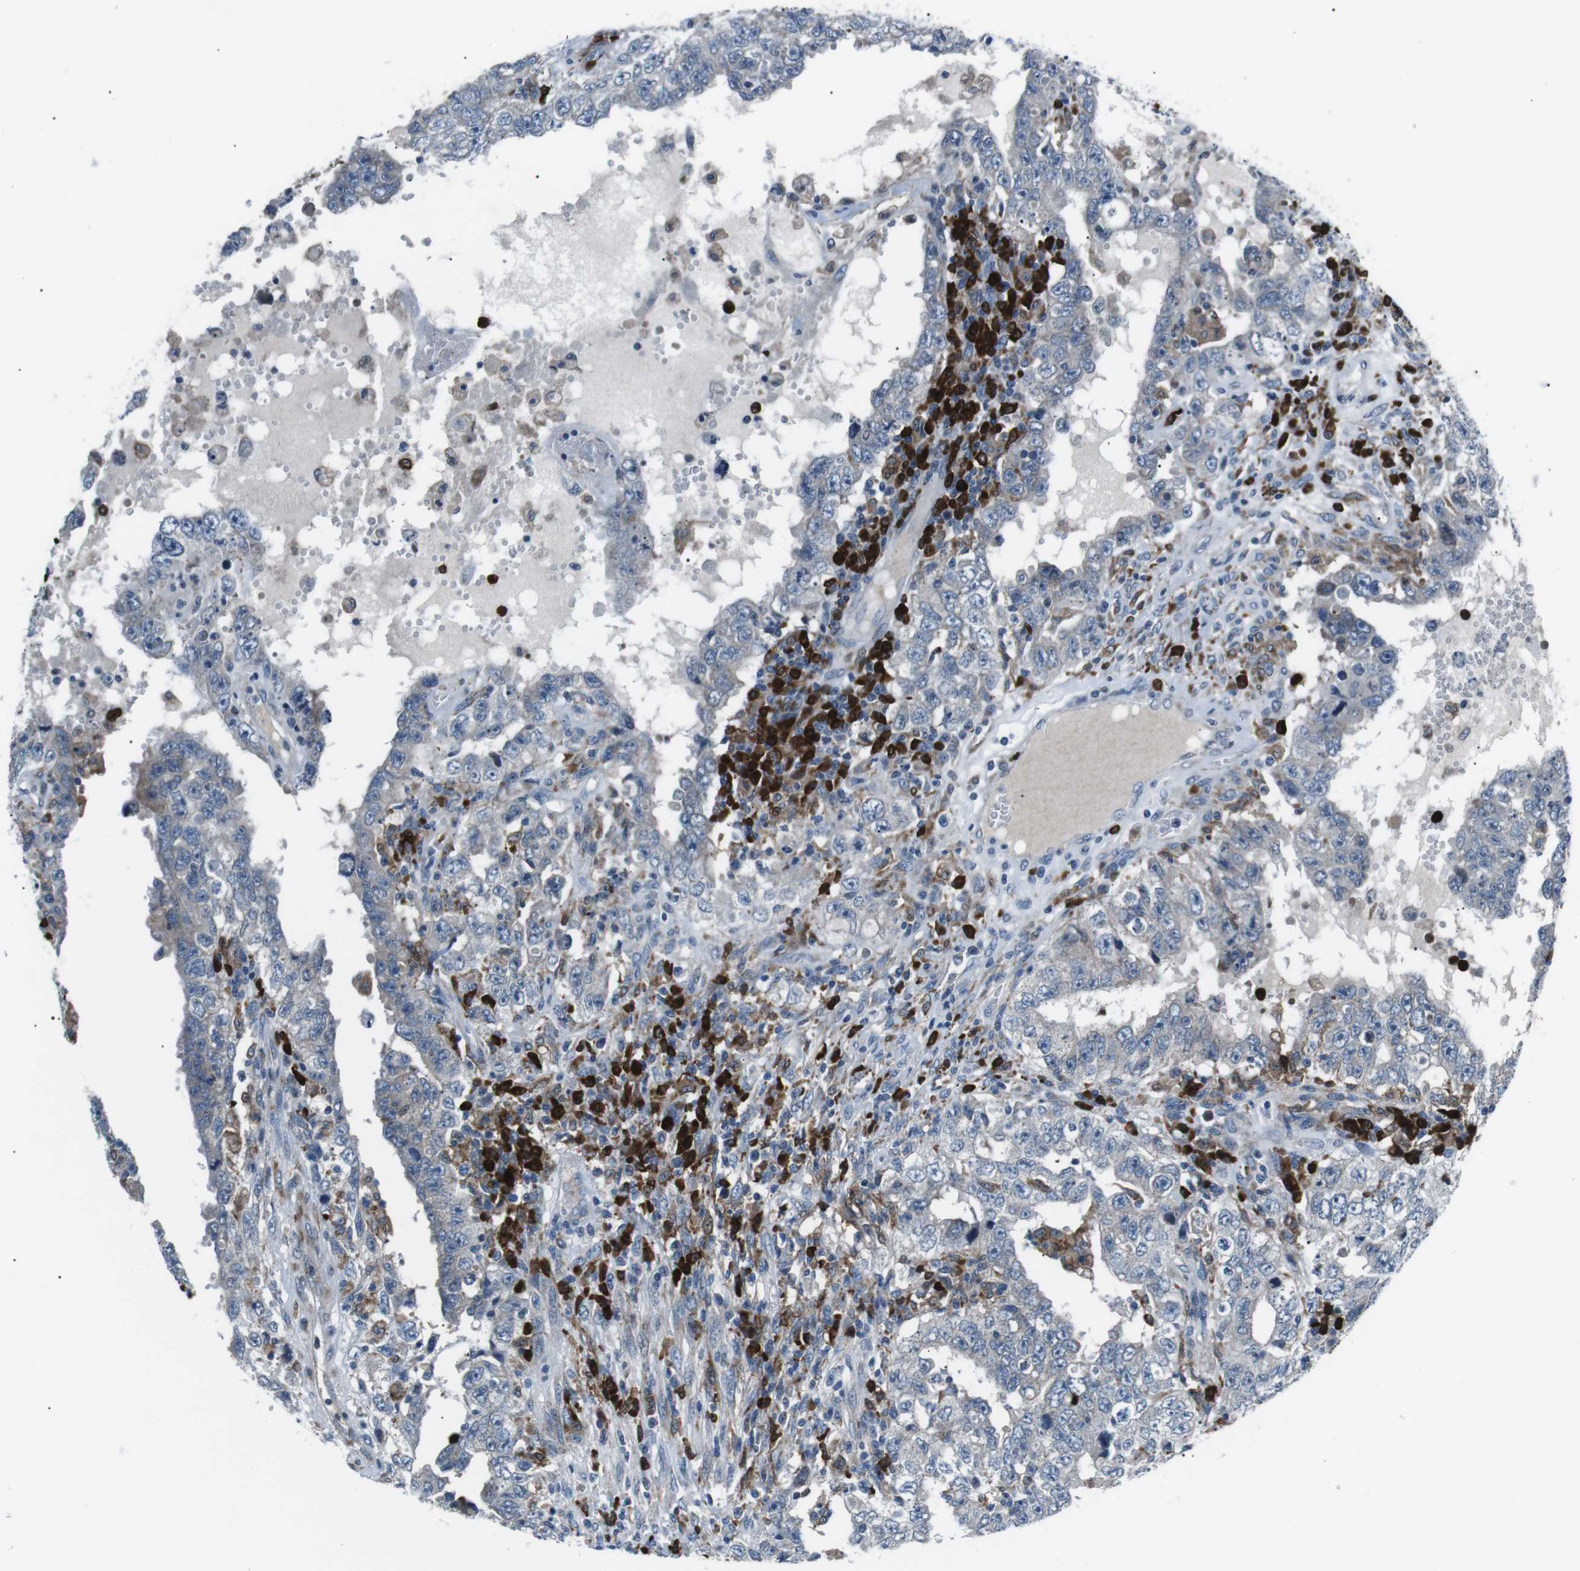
{"staining": {"intensity": "negative", "quantity": "none", "location": "none"}, "tissue": "testis cancer", "cell_type": "Tumor cells", "image_type": "cancer", "snomed": [{"axis": "morphology", "description": "Carcinoma, Embryonal, NOS"}, {"axis": "topography", "description": "Testis"}], "caption": "Image shows no protein staining in tumor cells of testis embryonal carcinoma tissue.", "gene": "BLNK", "patient": {"sex": "male", "age": 26}}